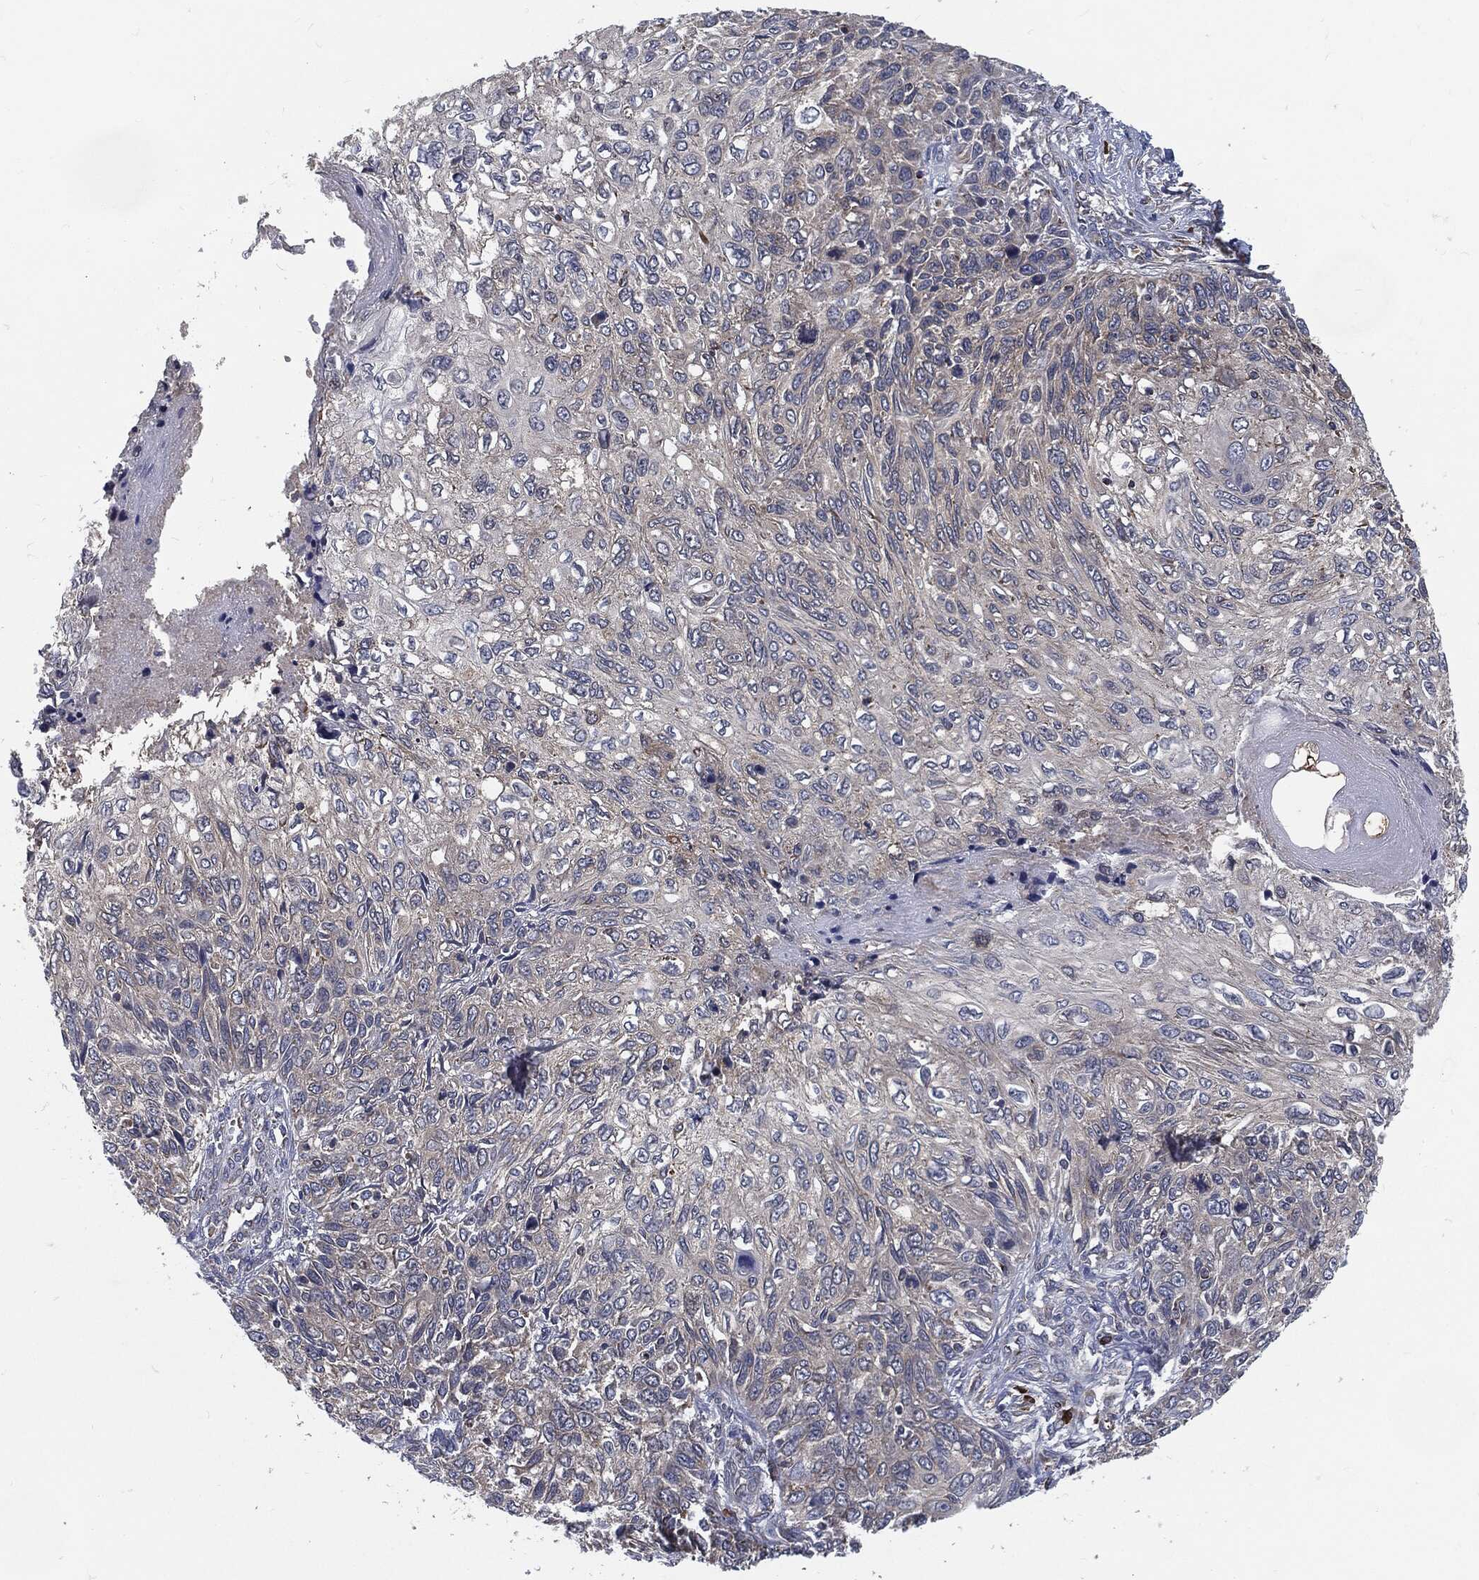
{"staining": {"intensity": "negative", "quantity": "none", "location": "none"}, "tissue": "skin cancer", "cell_type": "Tumor cells", "image_type": "cancer", "snomed": [{"axis": "morphology", "description": "Squamous cell carcinoma, NOS"}, {"axis": "topography", "description": "Skin"}], "caption": "Immunohistochemical staining of skin cancer (squamous cell carcinoma) displays no significant staining in tumor cells.", "gene": "PRDX4", "patient": {"sex": "male", "age": 92}}